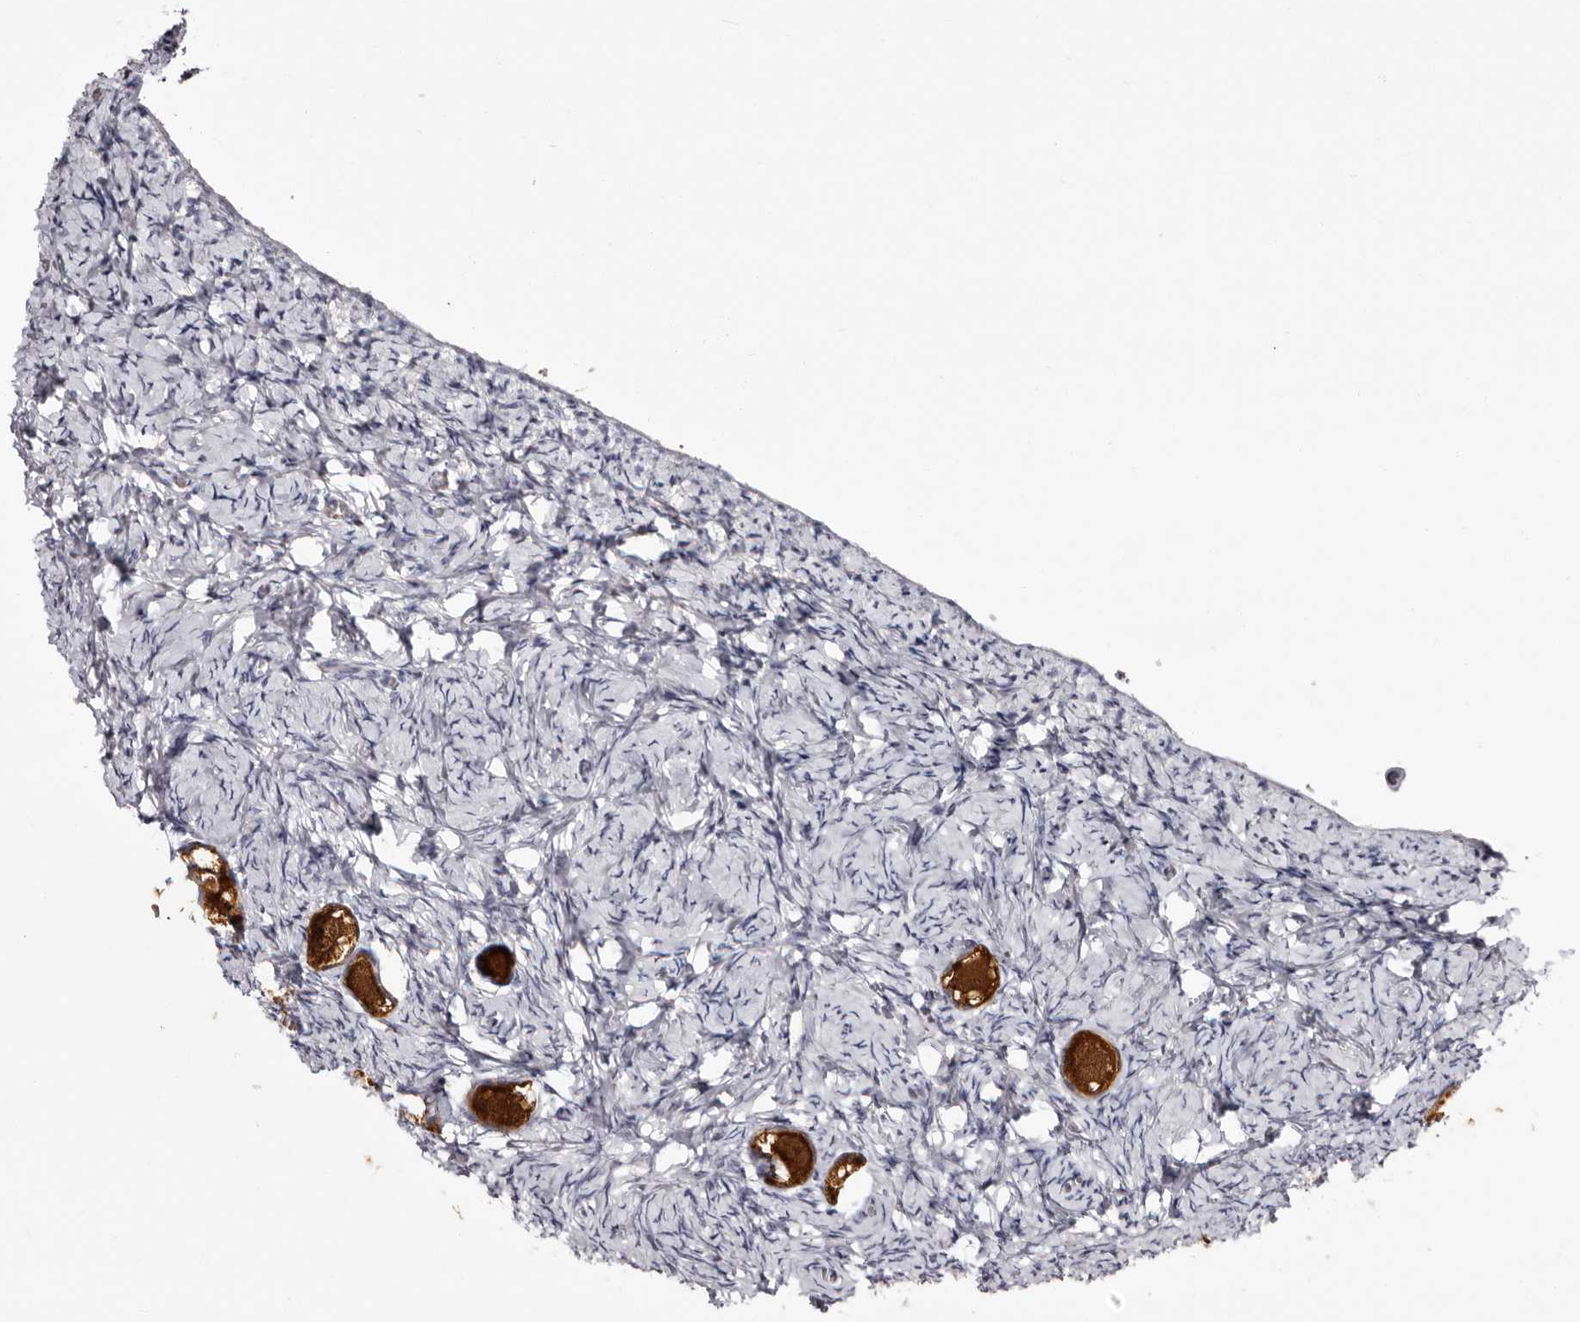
{"staining": {"intensity": "strong", "quantity": ">75%", "location": "cytoplasmic/membranous"}, "tissue": "ovary", "cell_type": "Follicle cells", "image_type": "normal", "snomed": [{"axis": "morphology", "description": "Normal tissue, NOS"}, {"axis": "topography", "description": "Ovary"}], "caption": "The photomicrograph demonstrates a brown stain indicating the presence of a protein in the cytoplasmic/membranous of follicle cells in ovary. (IHC, brightfield microscopy, high magnification).", "gene": "BPGM", "patient": {"sex": "female", "age": 27}}